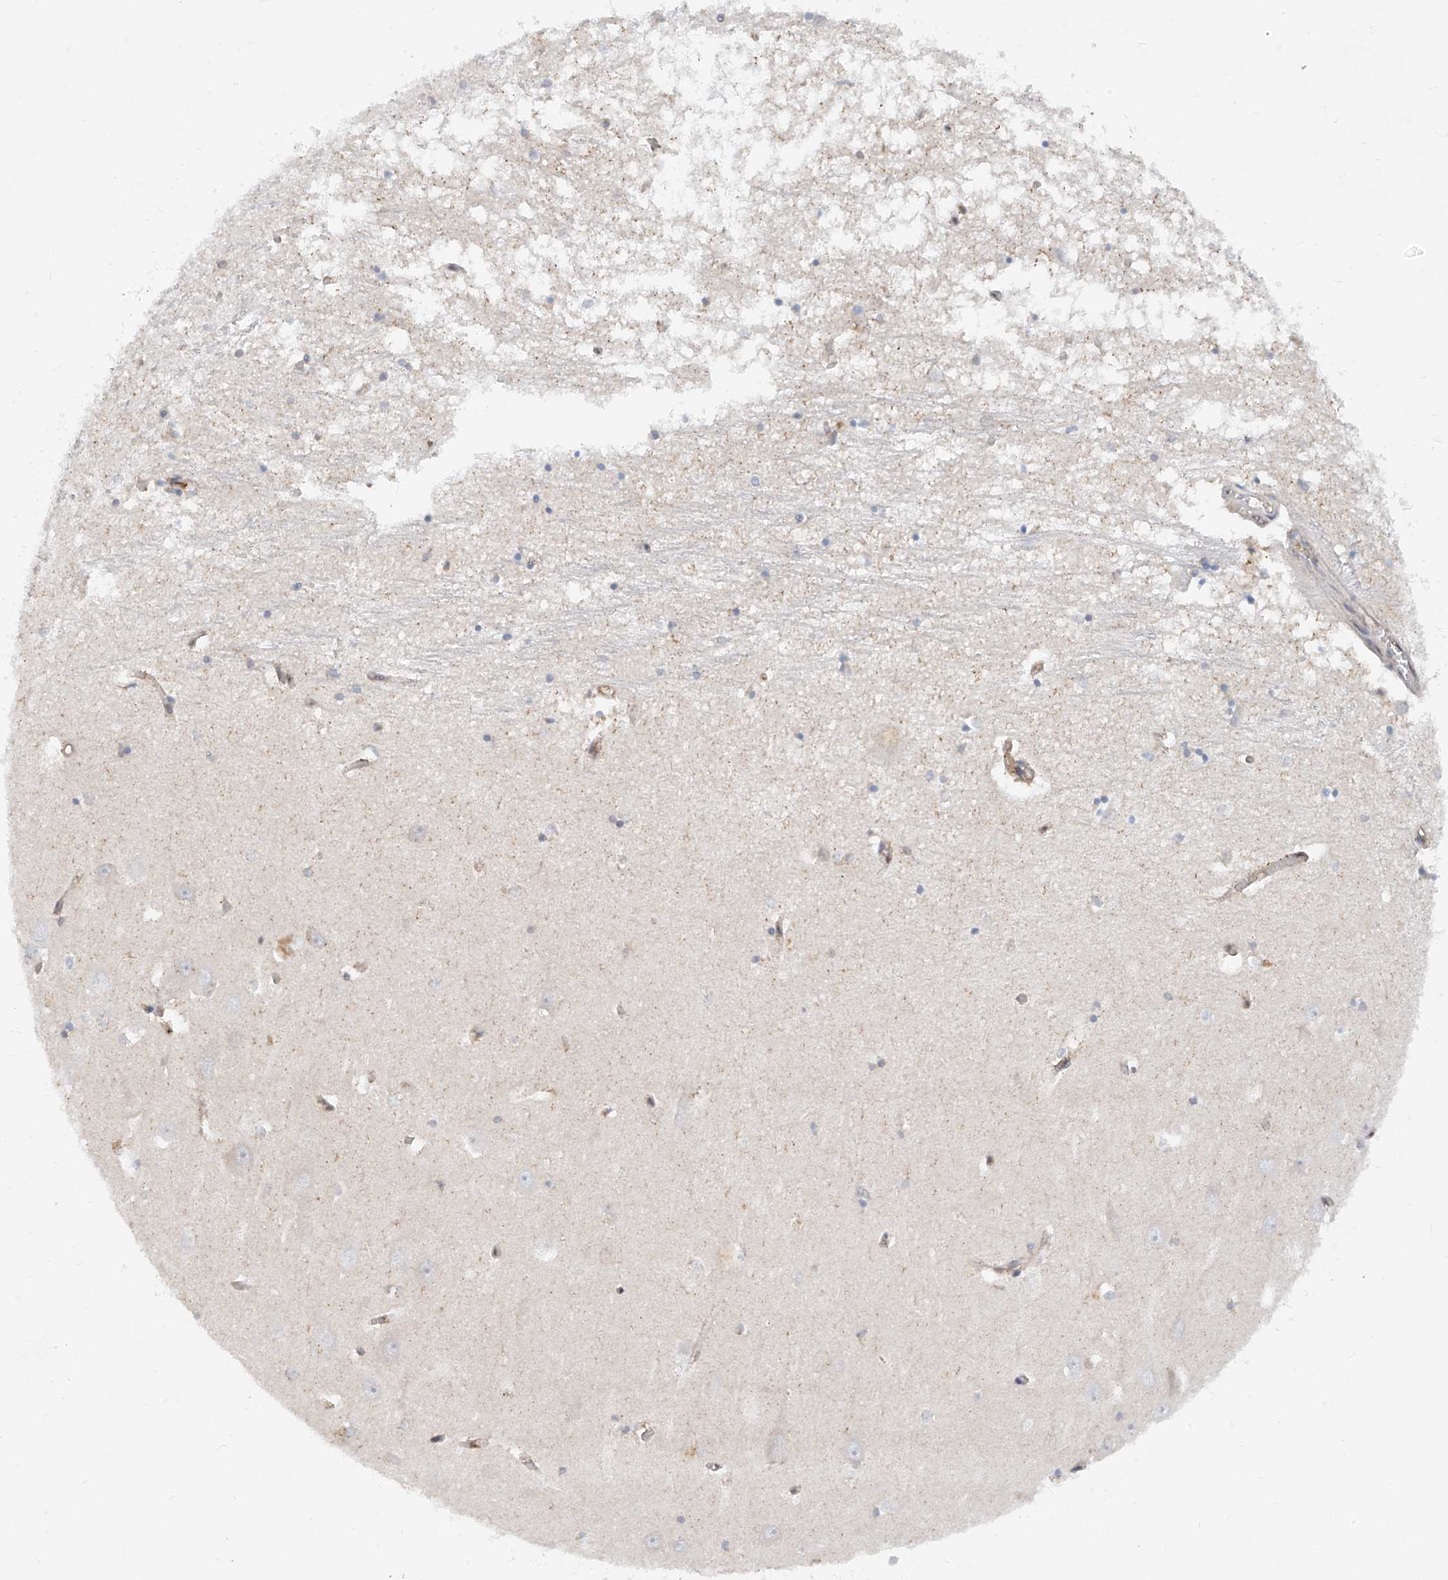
{"staining": {"intensity": "weak", "quantity": "<25%", "location": "nuclear"}, "tissue": "hippocampus", "cell_type": "Glial cells", "image_type": "normal", "snomed": [{"axis": "morphology", "description": "Normal tissue, NOS"}, {"axis": "topography", "description": "Hippocampus"}], "caption": "Hippocampus was stained to show a protein in brown. There is no significant expression in glial cells. Nuclei are stained in blue.", "gene": "ZNF358", "patient": {"sex": "male", "age": 70}}